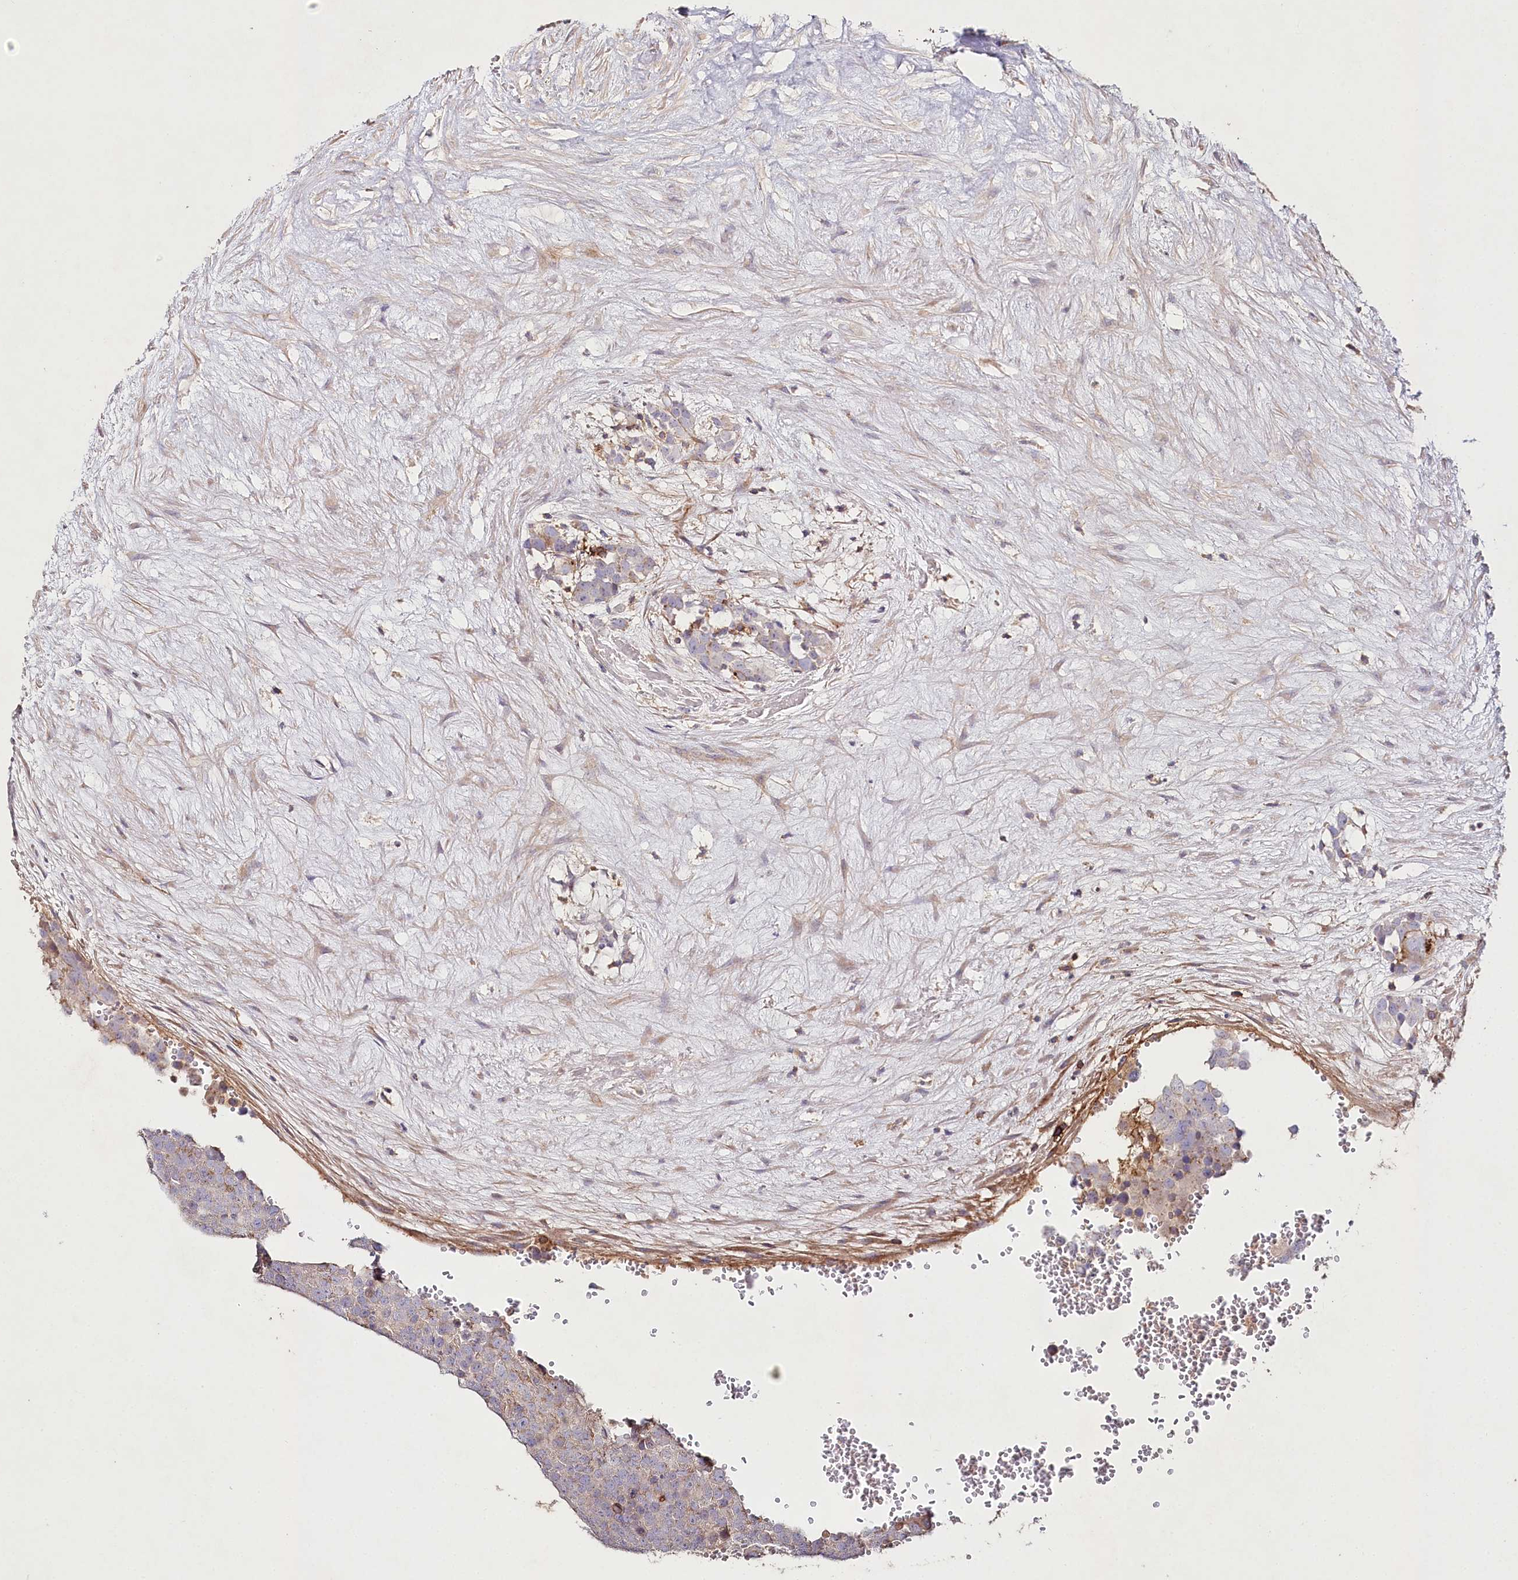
{"staining": {"intensity": "moderate", "quantity": "<25%", "location": "cytoplasmic/membranous"}, "tissue": "testis cancer", "cell_type": "Tumor cells", "image_type": "cancer", "snomed": [{"axis": "morphology", "description": "Seminoma, NOS"}, {"axis": "topography", "description": "Testis"}], "caption": "A brown stain highlights moderate cytoplasmic/membranous expression of a protein in human testis seminoma tumor cells.", "gene": "RBP5", "patient": {"sex": "male", "age": 71}}